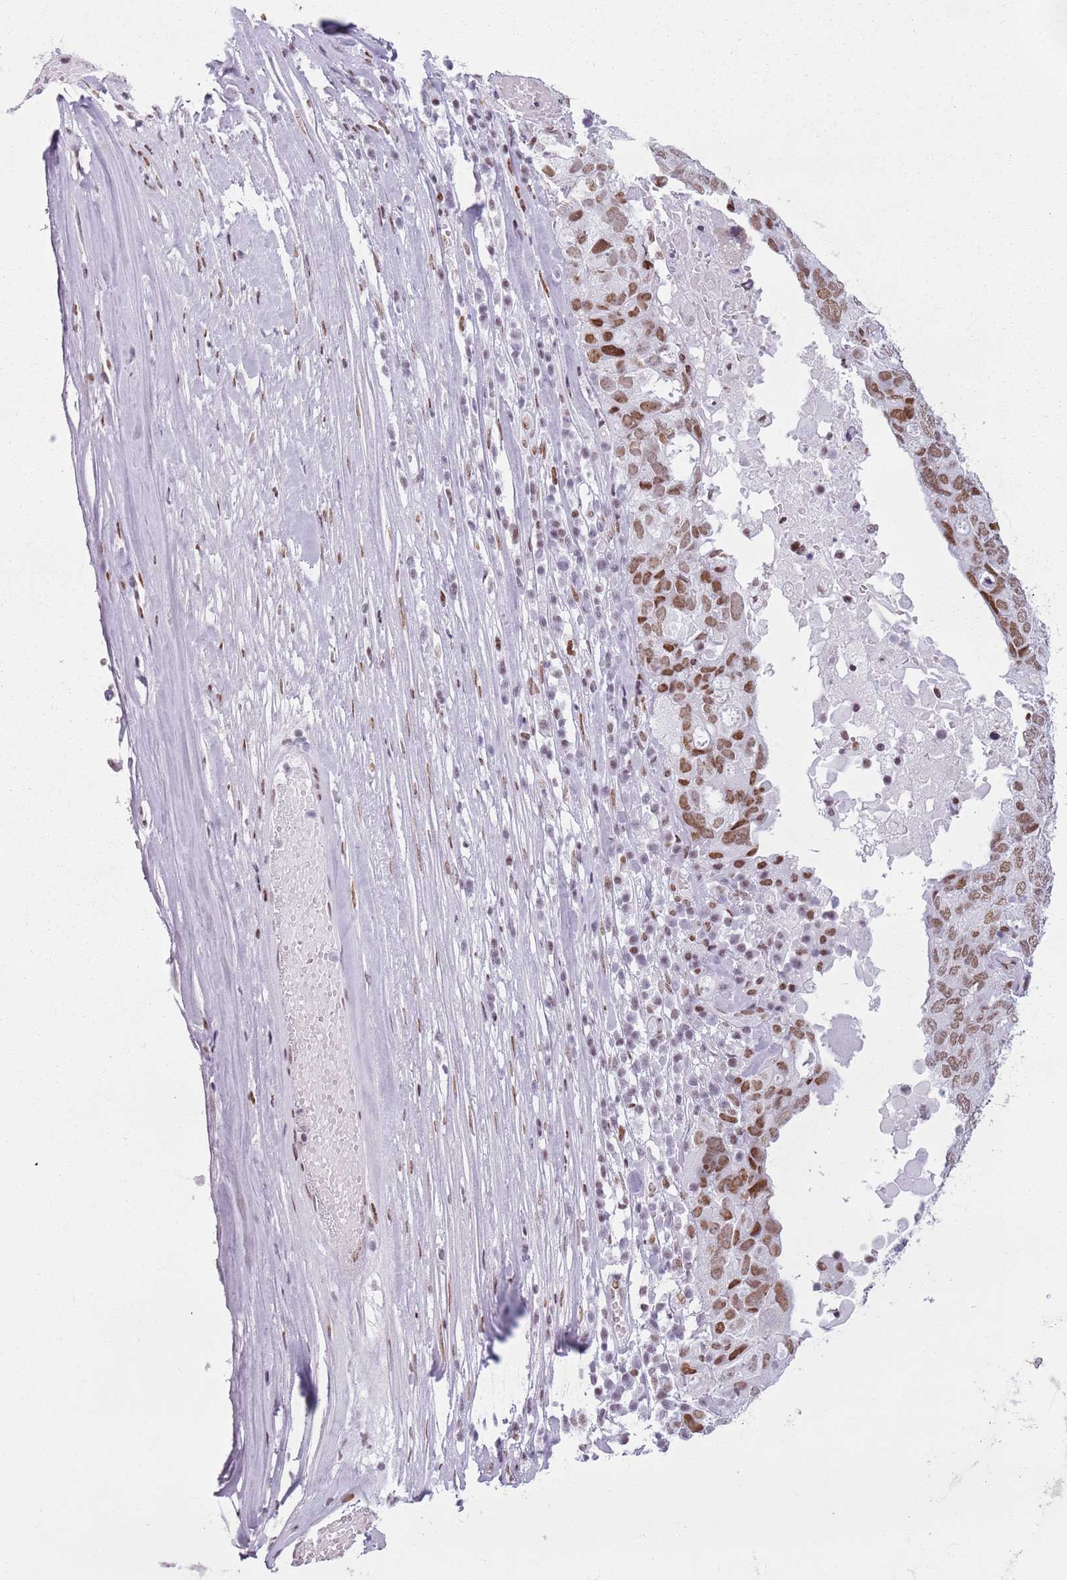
{"staining": {"intensity": "moderate", "quantity": ">75%", "location": "nuclear"}, "tissue": "ovarian cancer", "cell_type": "Tumor cells", "image_type": "cancer", "snomed": [{"axis": "morphology", "description": "Carcinoma, endometroid"}, {"axis": "topography", "description": "Ovary"}], "caption": "A medium amount of moderate nuclear positivity is appreciated in about >75% of tumor cells in ovarian cancer (endometroid carcinoma) tissue.", "gene": "FAM104B", "patient": {"sex": "female", "age": 62}}